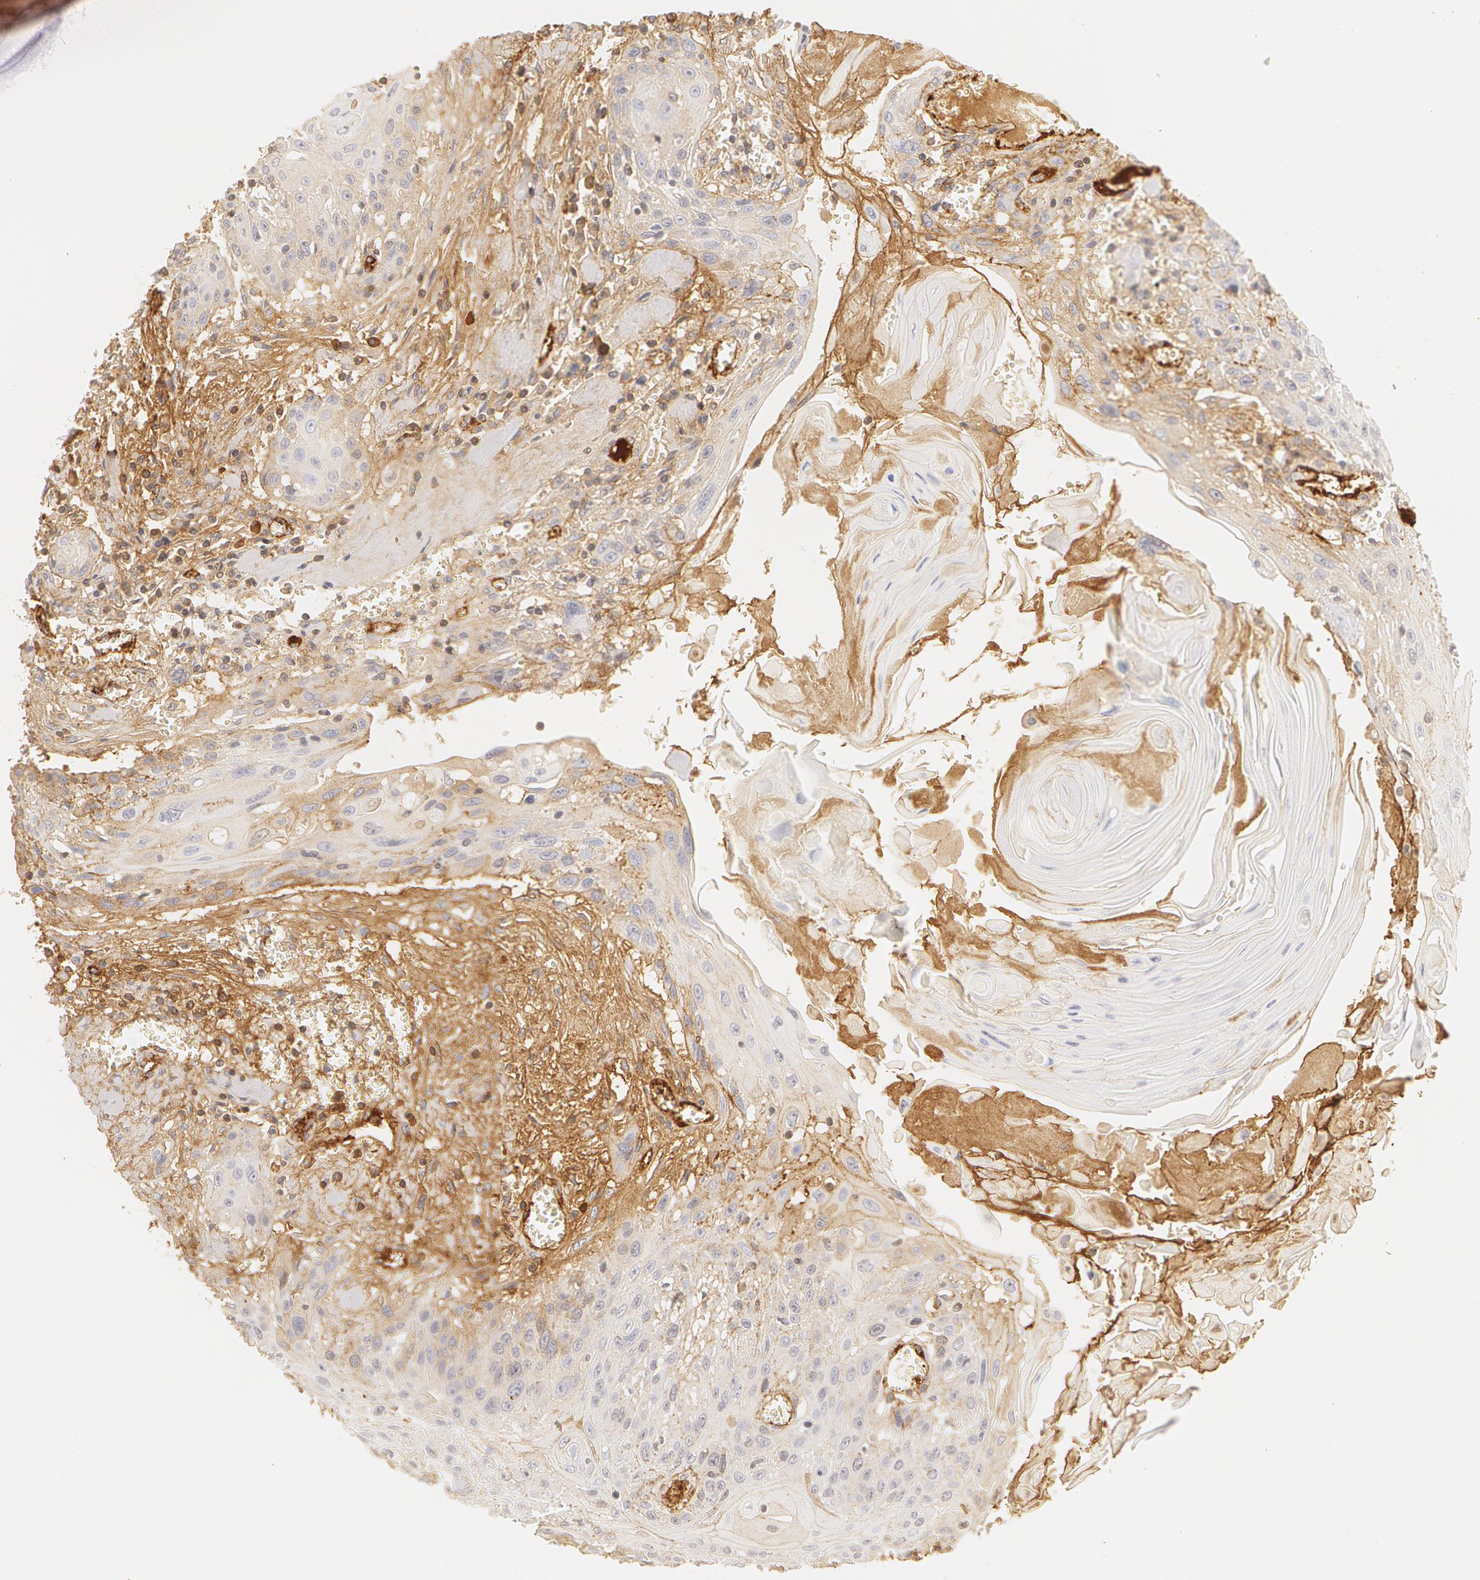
{"staining": {"intensity": "weak", "quantity": "<25%", "location": "cytoplasmic/membranous"}, "tissue": "head and neck cancer", "cell_type": "Tumor cells", "image_type": "cancer", "snomed": [{"axis": "morphology", "description": "Squamous cell carcinoma, NOS"}, {"axis": "morphology", "description": "Squamous cell carcinoma, metastatic, NOS"}, {"axis": "topography", "description": "Lymph node"}, {"axis": "topography", "description": "Salivary gland"}, {"axis": "topography", "description": "Head-Neck"}], "caption": "A high-resolution photomicrograph shows IHC staining of head and neck cancer (squamous cell carcinoma), which exhibits no significant expression in tumor cells.", "gene": "VWF", "patient": {"sex": "female", "age": 74}}